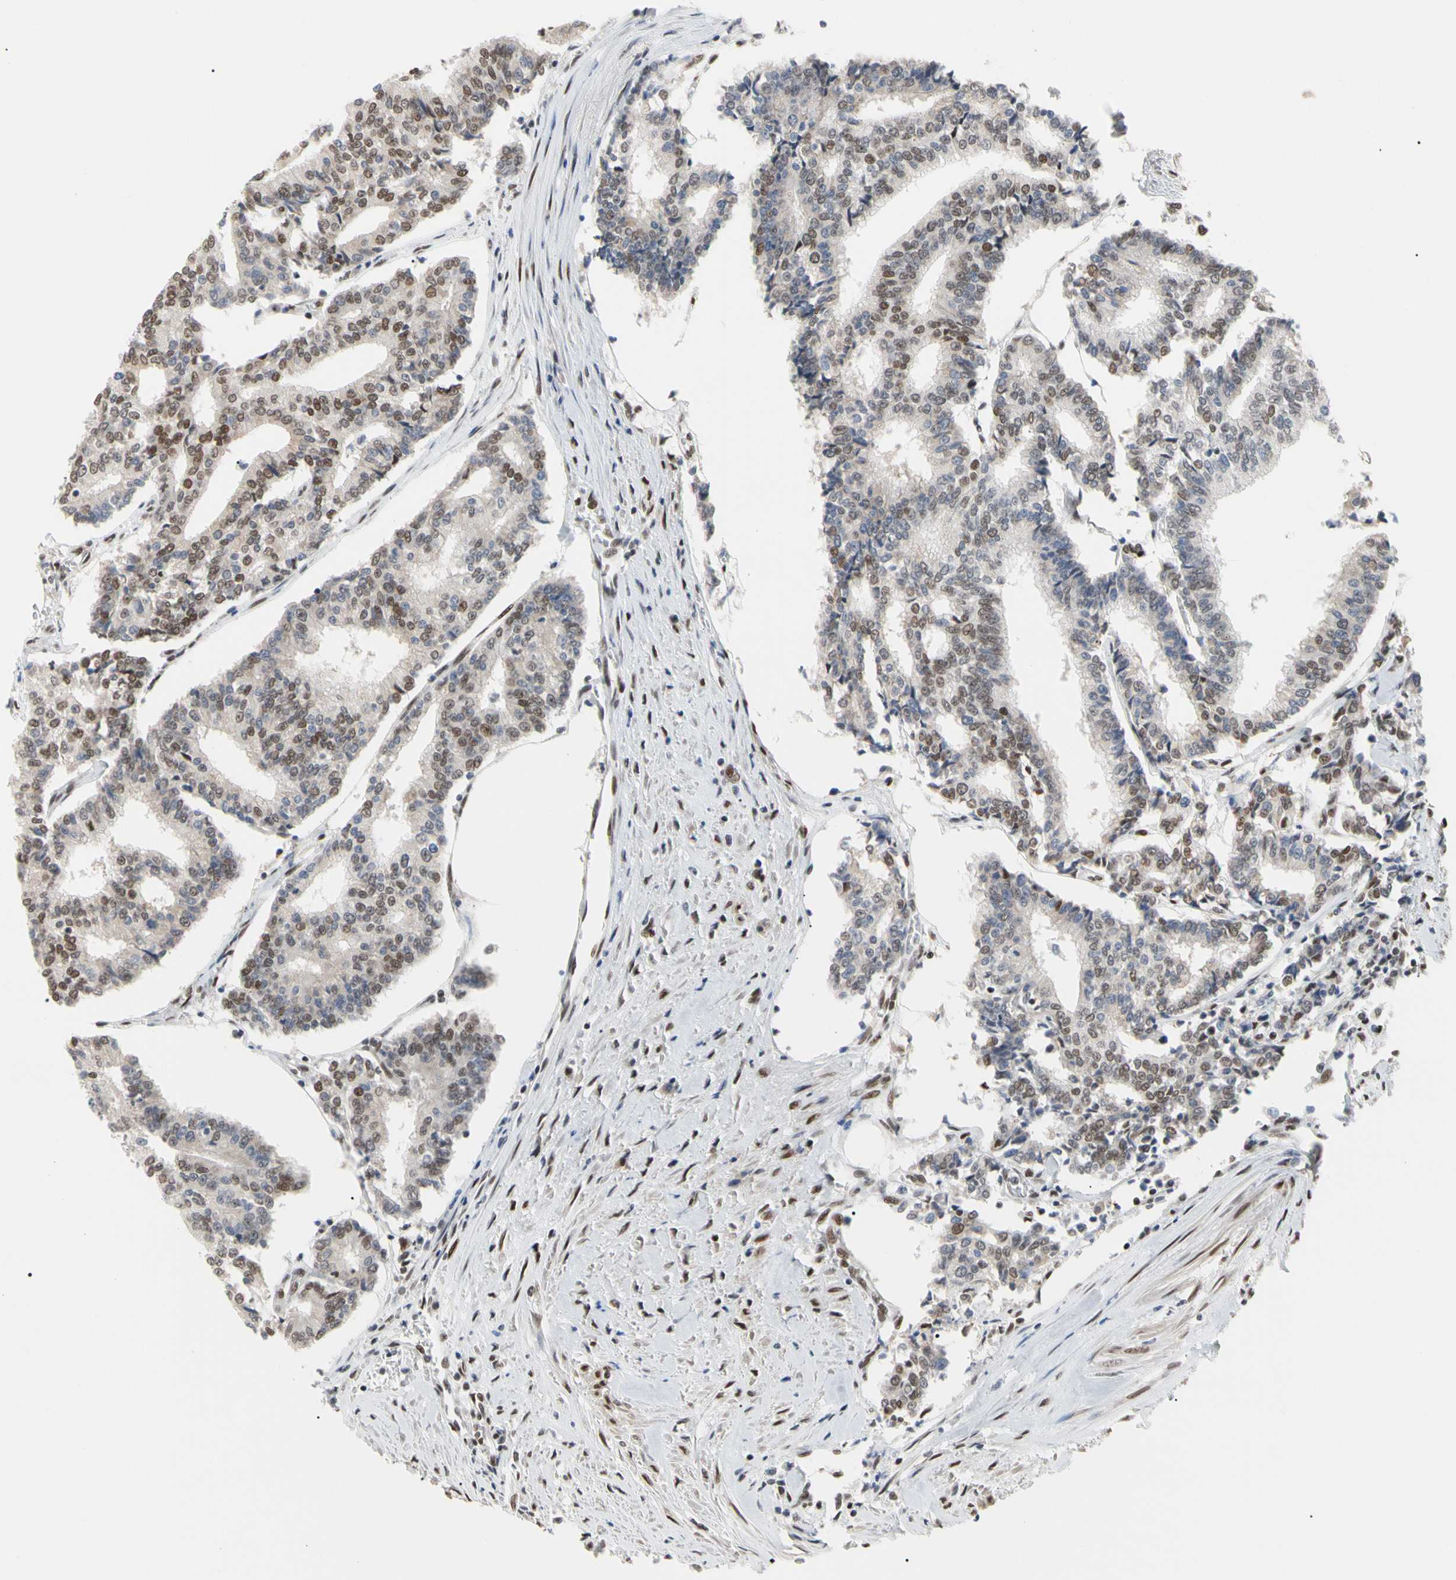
{"staining": {"intensity": "moderate", "quantity": "25%-75%", "location": "nuclear"}, "tissue": "prostate cancer", "cell_type": "Tumor cells", "image_type": "cancer", "snomed": [{"axis": "morphology", "description": "Adenocarcinoma, High grade"}, {"axis": "topography", "description": "Prostate"}], "caption": "A micrograph of prostate cancer stained for a protein displays moderate nuclear brown staining in tumor cells.", "gene": "FAM98B", "patient": {"sex": "male", "age": 55}}